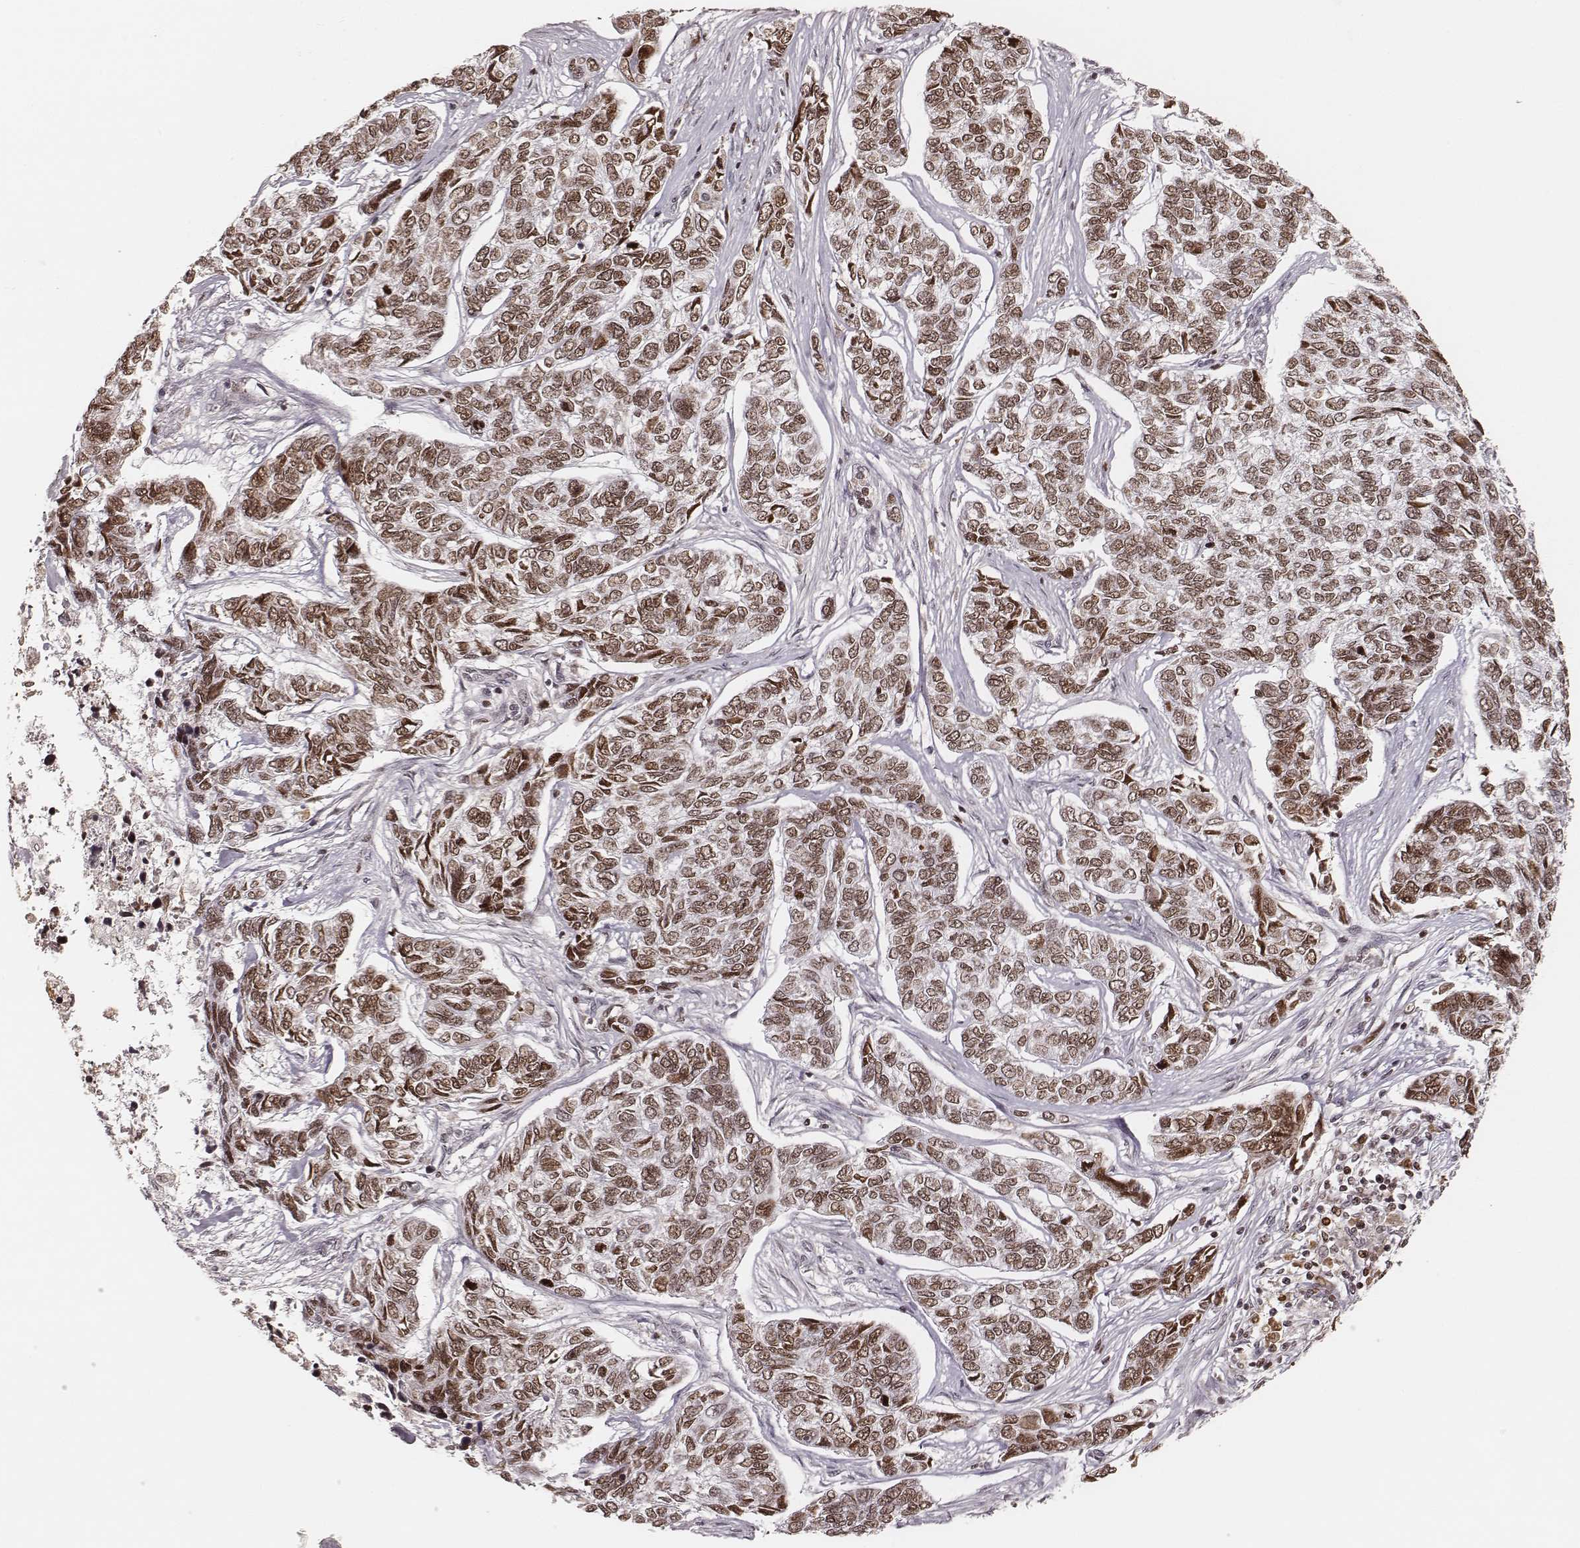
{"staining": {"intensity": "moderate", "quantity": ">75%", "location": "nuclear"}, "tissue": "skin cancer", "cell_type": "Tumor cells", "image_type": "cancer", "snomed": [{"axis": "morphology", "description": "Basal cell carcinoma"}, {"axis": "topography", "description": "Skin"}], "caption": "Immunohistochemical staining of skin cancer shows medium levels of moderate nuclear positivity in approximately >75% of tumor cells.", "gene": "PARP1", "patient": {"sex": "female", "age": 65}}